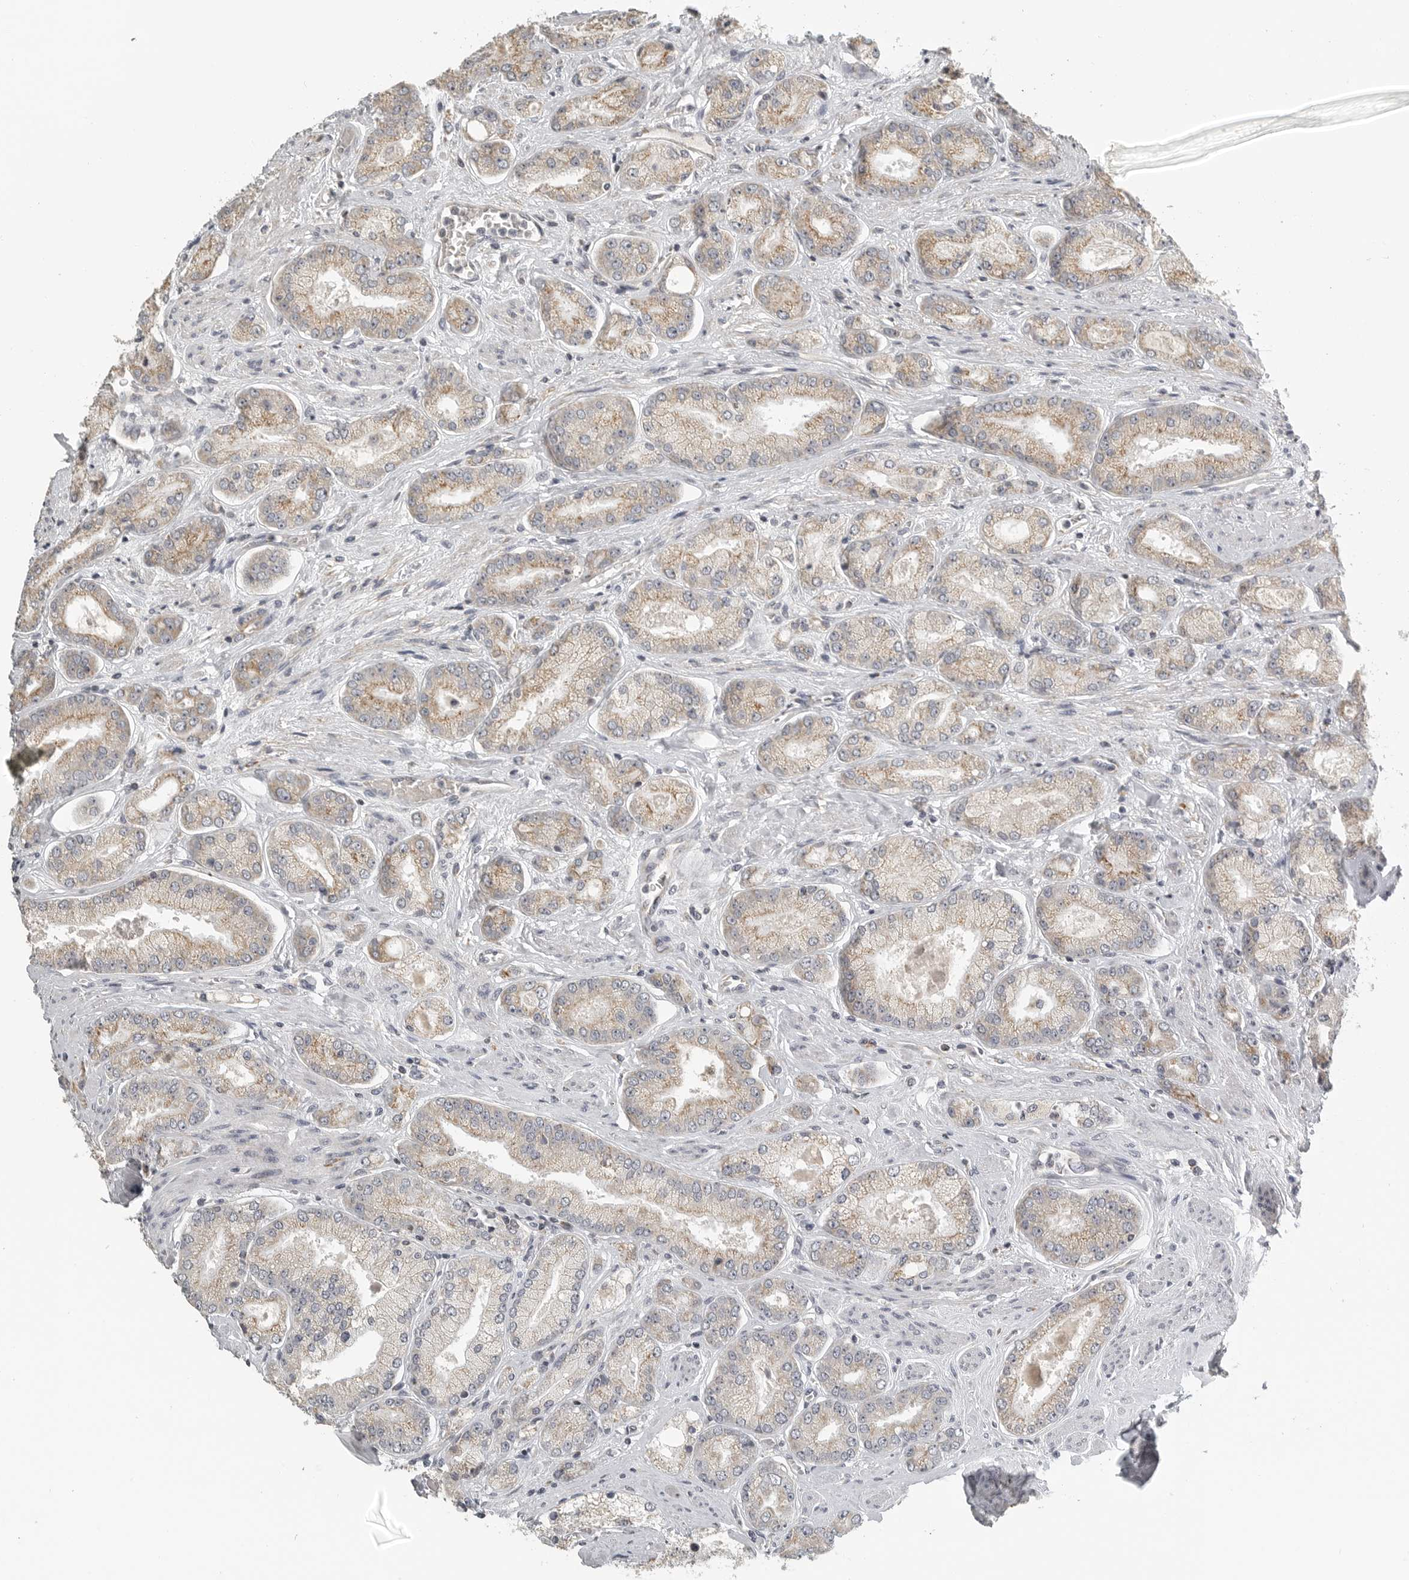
{"staining": {"intensity": "weak", "quantity": "25%-75%", "location": "cytoplasmic/membranous"}, "tissue": "prostate cancer", "cell_type": "Tumor cells", "image_type": "cancer", "snomed": [{"axis": "morphology", "description": "Adenocarcinoma, High grade"}, {"axis": "topography", "description": "Prostate"}], "caption": "A micrograph of adenocarcinoma (high-grade) (prostate) stained for a protein displays weak cytoplasmic/membranous brown staining in tumor cells.", "gene": "RXFP3", "patient": {"sex": "male", "age": 58}}